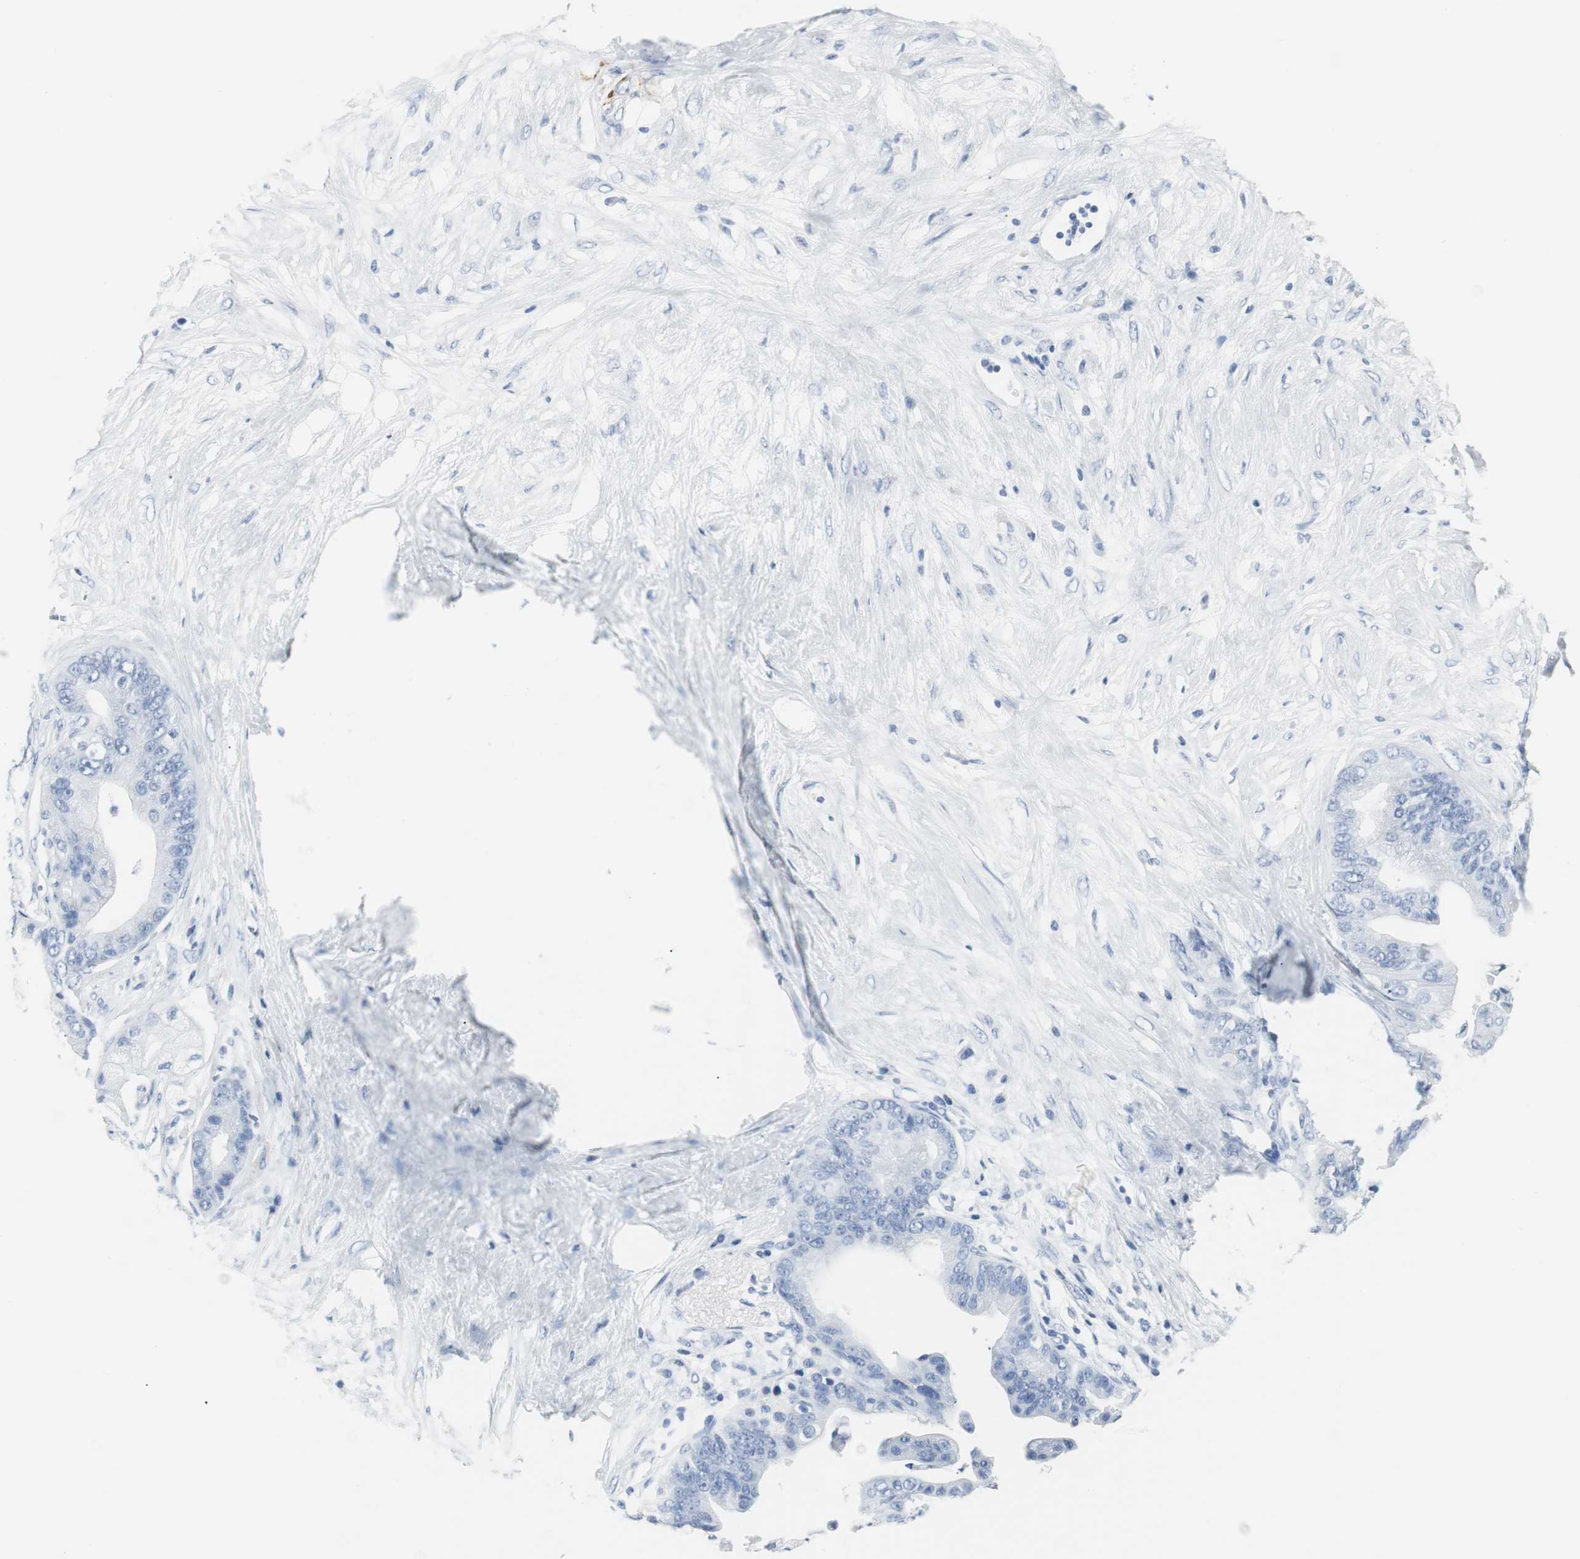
{"staining": {"intensity": "negative", "quantity": "none", "location": "none"}, "tissue": "pancreatic cancer", "cell_type": "Tumor cells", "image_type": "cancer", "snomed": [{"axis": "morphology", "description": "Adenocarcinoma, NOS"}, {"axis": "topography", "description": "Pancreas"}], "caption": "IHC image of neoplastic tissue: human pancreatic cancer (adenocarcinoma) stained with DAB (3,3'-diaminobenzidine) reveals no significant protein expression in tumor cells.", "gene": "GAP43", "patient": {"sex": "female", "age": 75}}